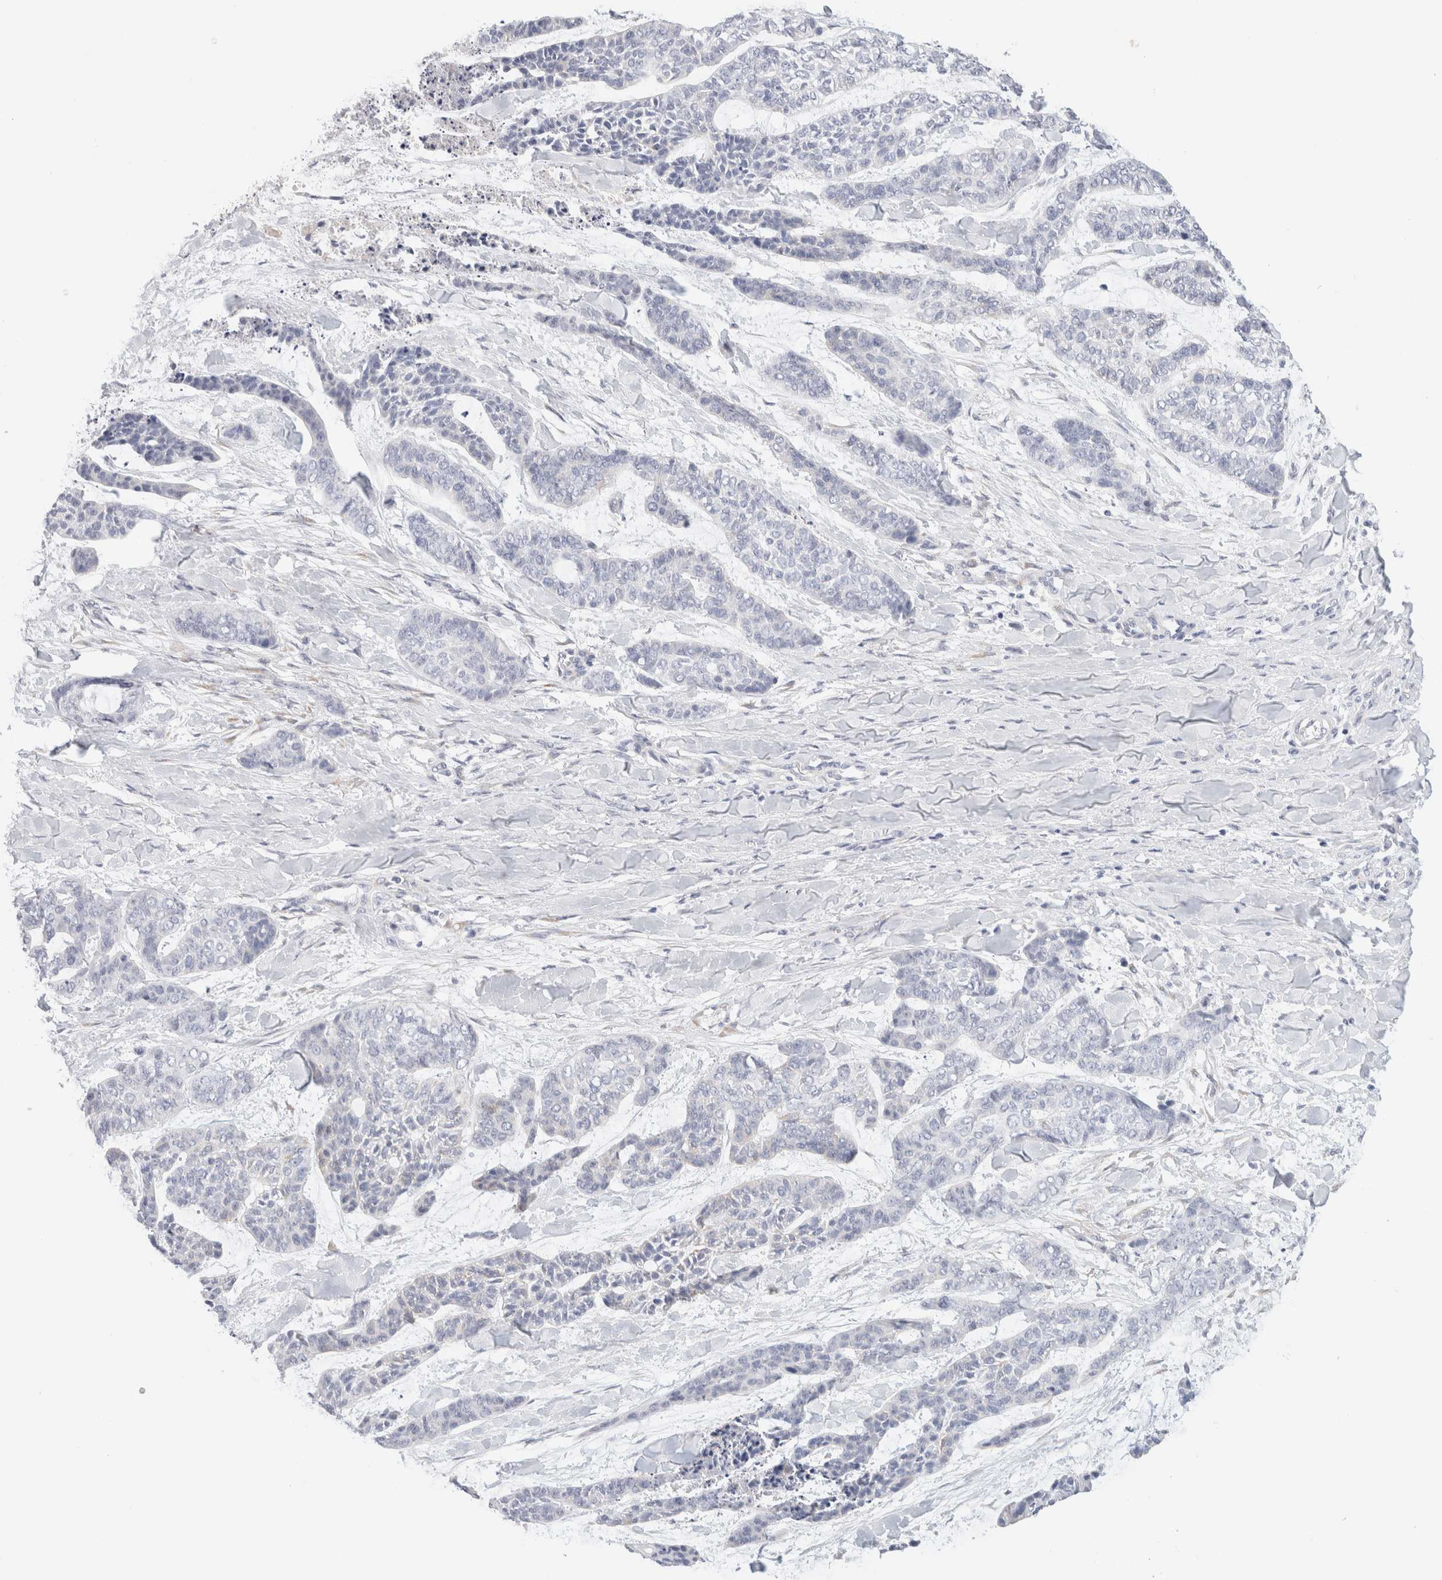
{"staining": {"intensity": "negative", "quantity": "none", "location": "none"}, "tissue": "skin cancer", "cell_type": "Tumor cells", "image_type": "cancer", "snomed": [{"axis": "morphology", "description": "Basal cell carcinoma"}, {"axis": "topography", "description": "Skin"}], "caption": "The immunohistochemistry micrograph has no significant positivity in tumor cells of skin basal cell carcinoma tissue.", "gene": "RTN4", "patient": {"sex": "female", "age": 64}}